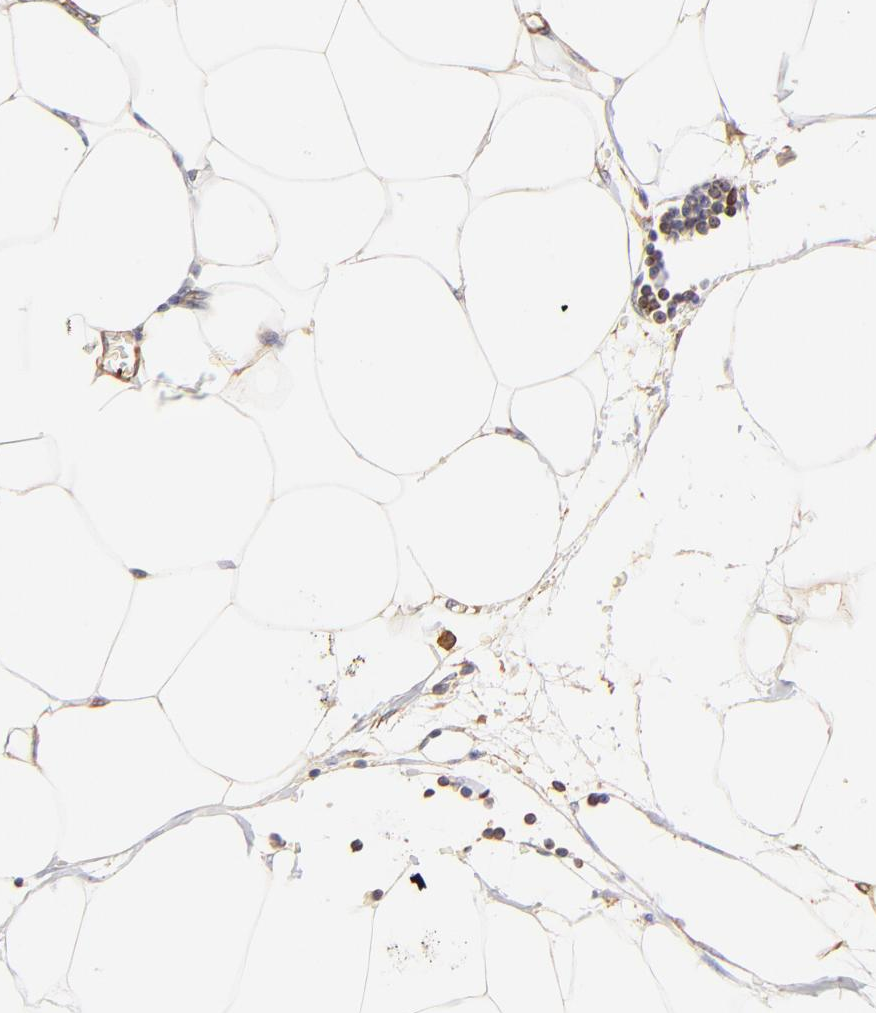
{"staining": {"intensity": "moderate", "quantity": ">75%", "location": "cytoplasmic/membranous"}, "tissue": "adipose tissue", "cell_type": "Adipocytes", "image_type": "normal", "snomed": [{"axis": "morphology", "description": "Normal tissue, NOS"}, {"axis": "morphology", "description": "Adenocarcinoma, NOS"}, {"axis": "topography", "description": "Colon"}, {"axis": "topography", "description": "Peripheral nerve tissue"}], "caption": "Protein staining demonstrates moderate cytoplasmic/membranous expression in approximately >75% of adipocytes in normal adipose tissue. The protein is shown in brown color, while the nuclei are stained blue.", "gene": "FLNA", "patient": {"sex": "male", "age": 14}}